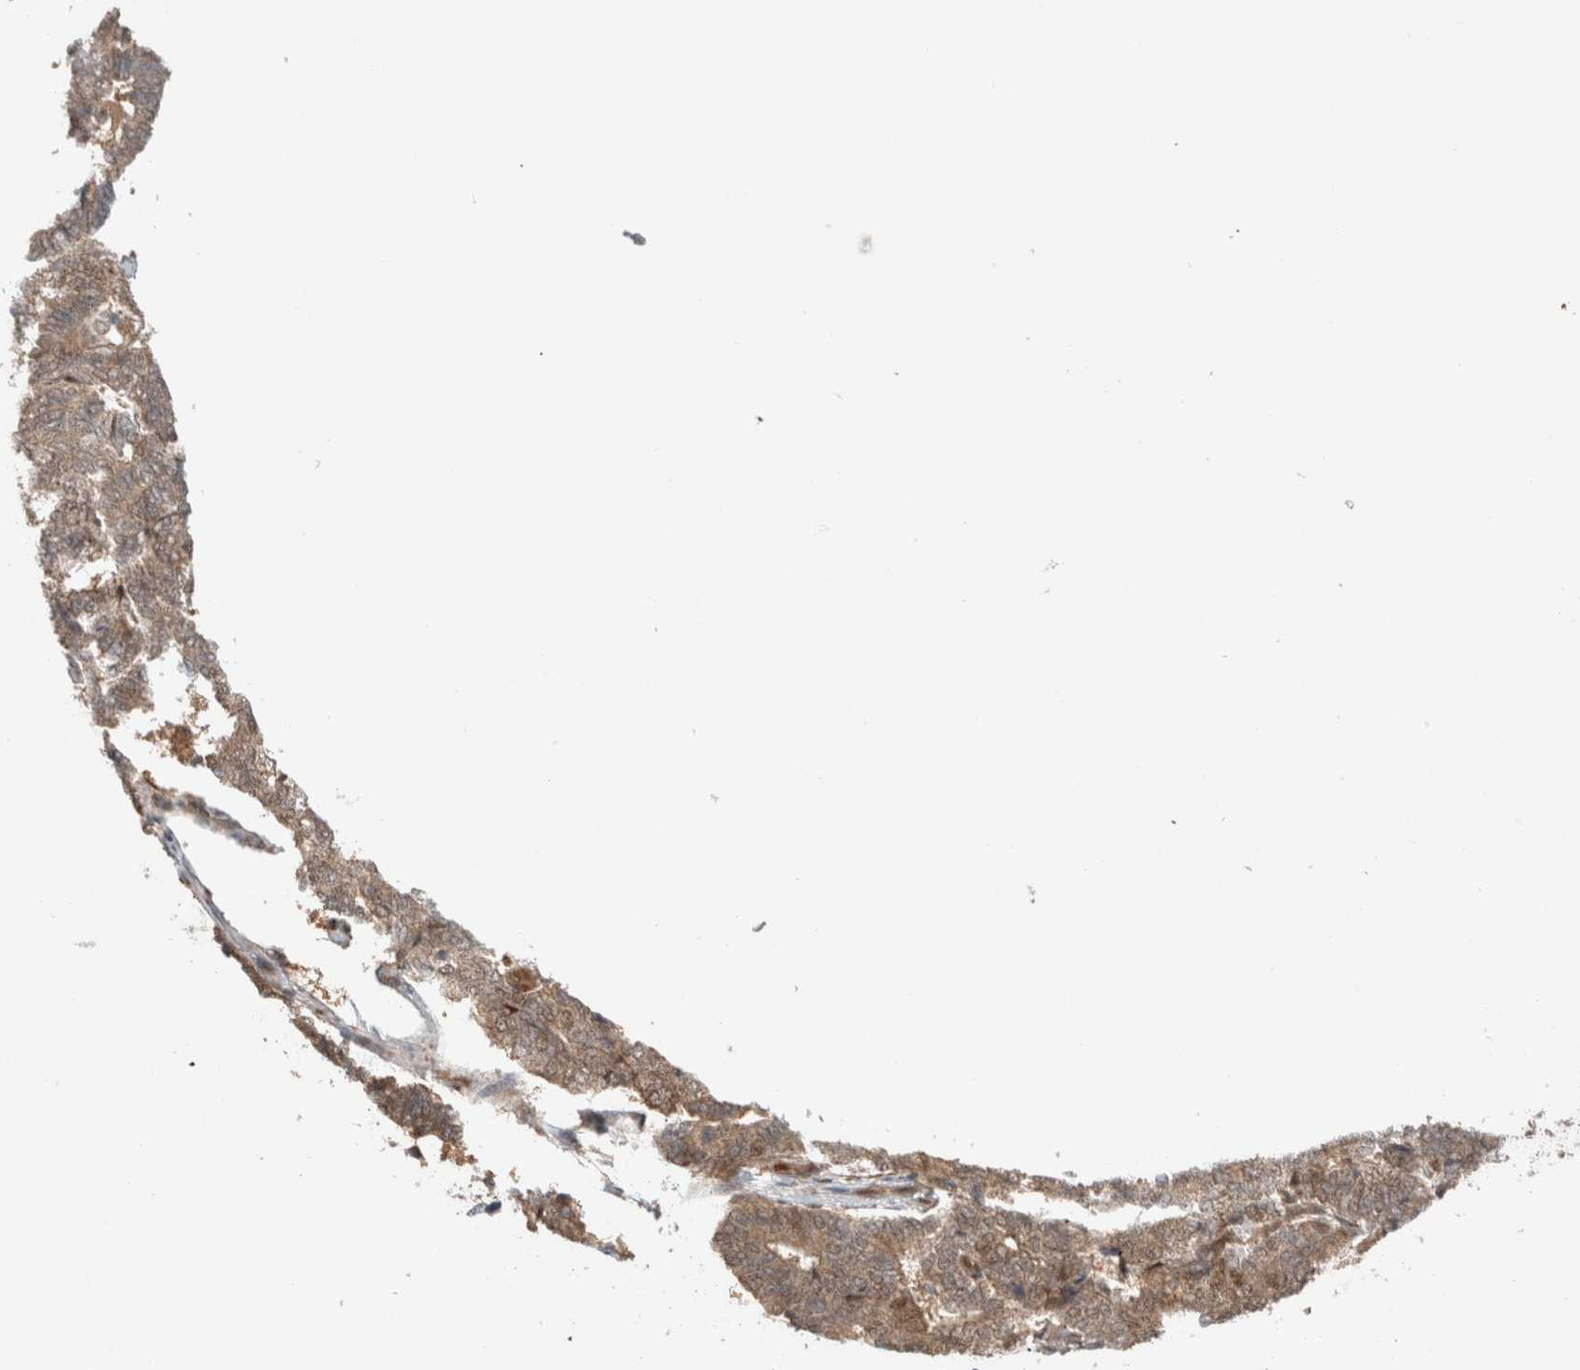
{"staining": {"intensity": "weak", "quantity": ">75%", "location": "cytoplasmic/membranous"}, "tissue": "endometrial cancer", "cell_type": "Tumor cells", "image_type": "cancer", "snomed": [{"axis": "morphology", "description": "Adenocarcinoma, NOS"}, {"axis": "topography", "description": "Endometrium"}], "caption": "Endometrial cancer (adenocarcinoma) was stained to show a protein in brown. There is low levels of weak cytoplasmic/membranous expression in approximately >75% of tumor cells. The staining is performed using DAB brown chromogen to label protein expression. The nuclei are counter-stained blue using hematoxylin.", "gene": "OTUD6B", "patient": {"sex": "female", "age": 70}}